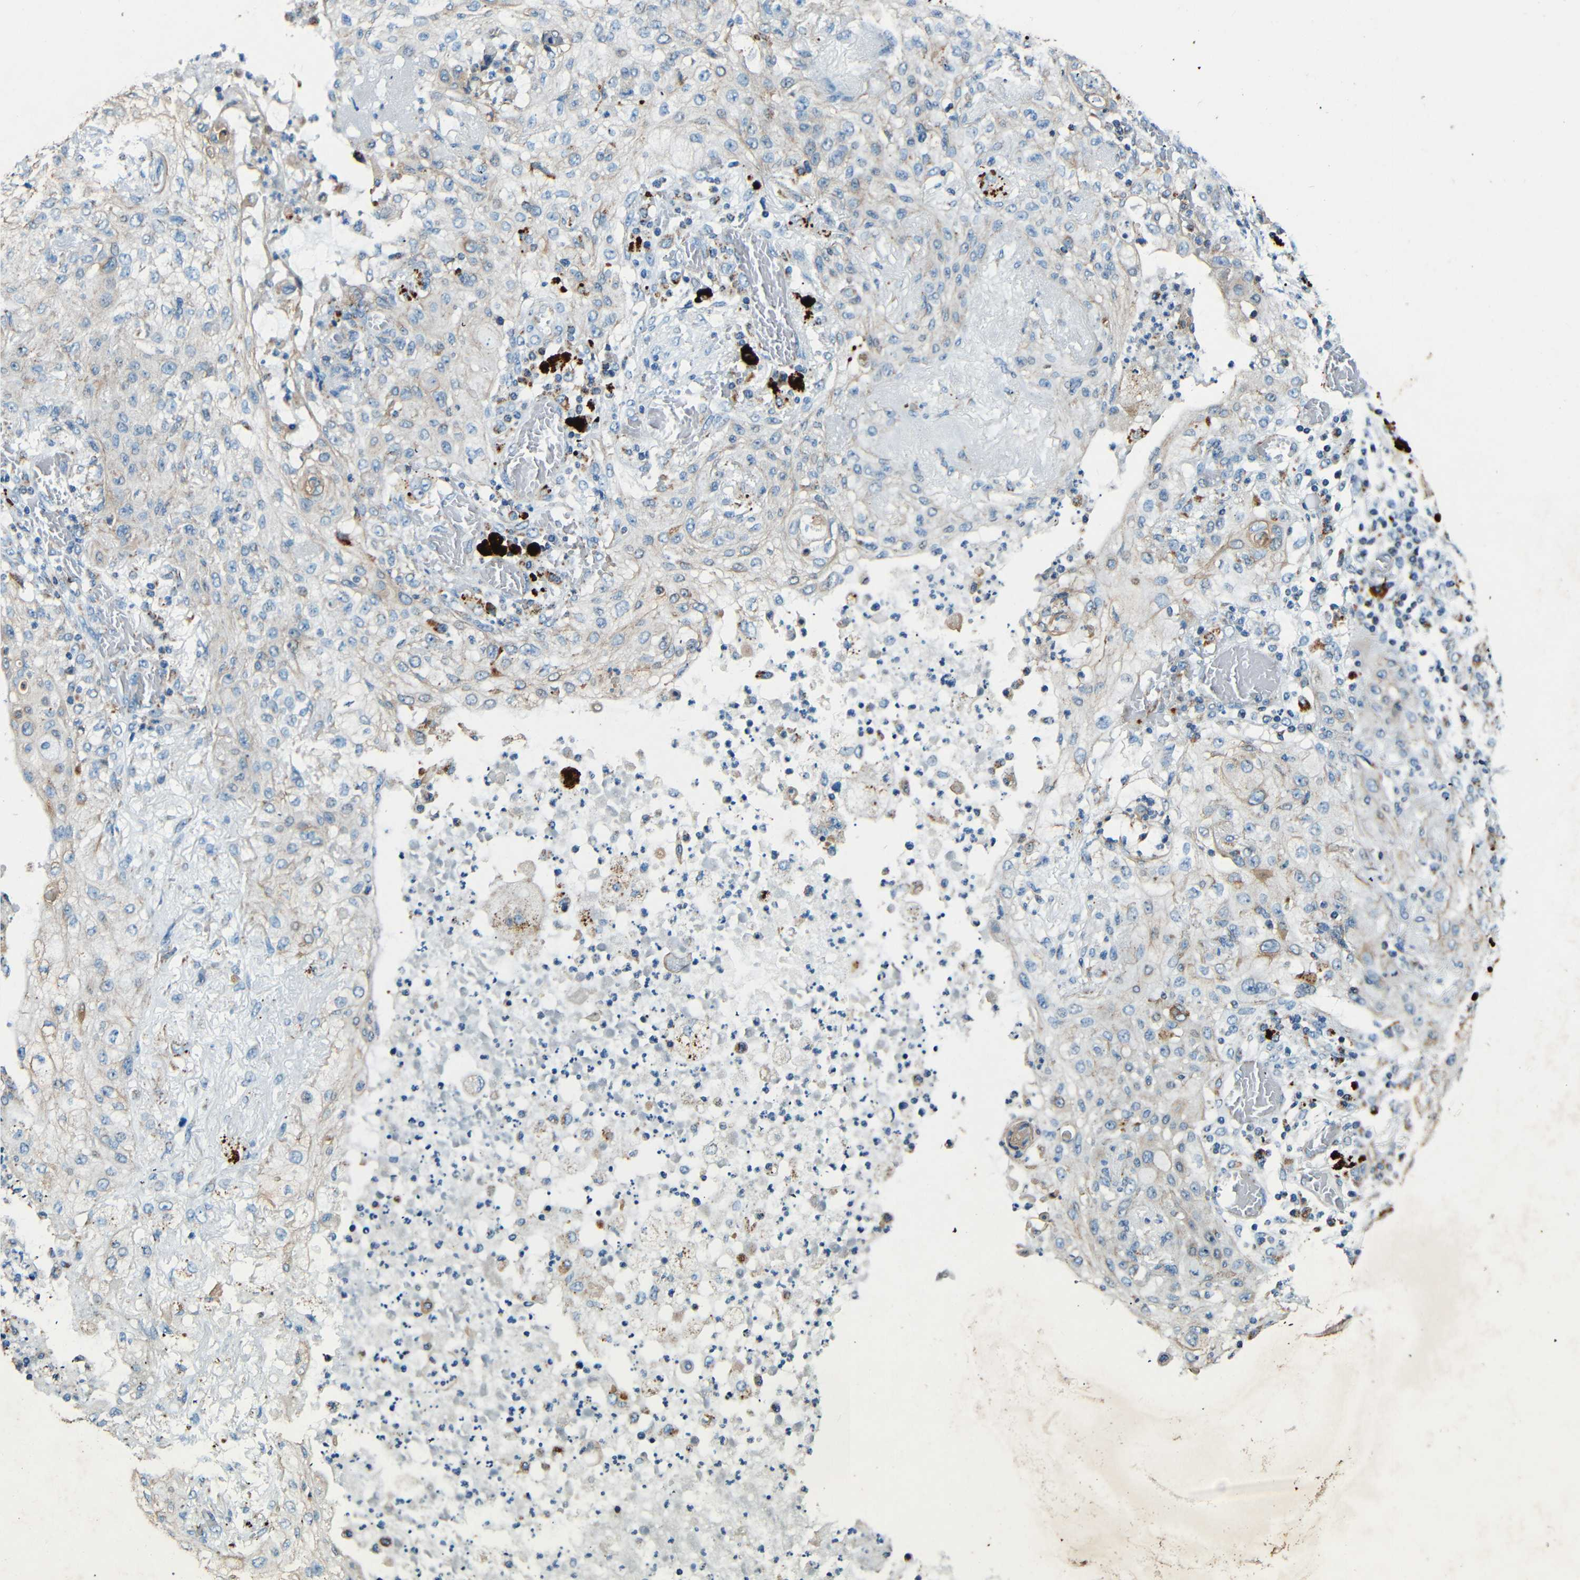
{"staining": {"intensity": "weak", "quantity": "25%-75%", "location": "cytoplasmic/membranous"}, "tissue": "lung cancer", "cell_type": "Tumor cells", "image_type": "cancer", "snomed": [{"axis": "morphology", "description": "Squamous cell carcinoma, NOS"}, {"axis": "topography", "description": "Lung"}], "caption": "Brown immunohistochemical staining in human squamous cell carcinoma (lung) demonstrates weak cytoplasmic/membranous positivity in approximately 25%-75% of tumor cells.", "gene": "WSCD2", "patient": {"sex": "female", "age": 47}}